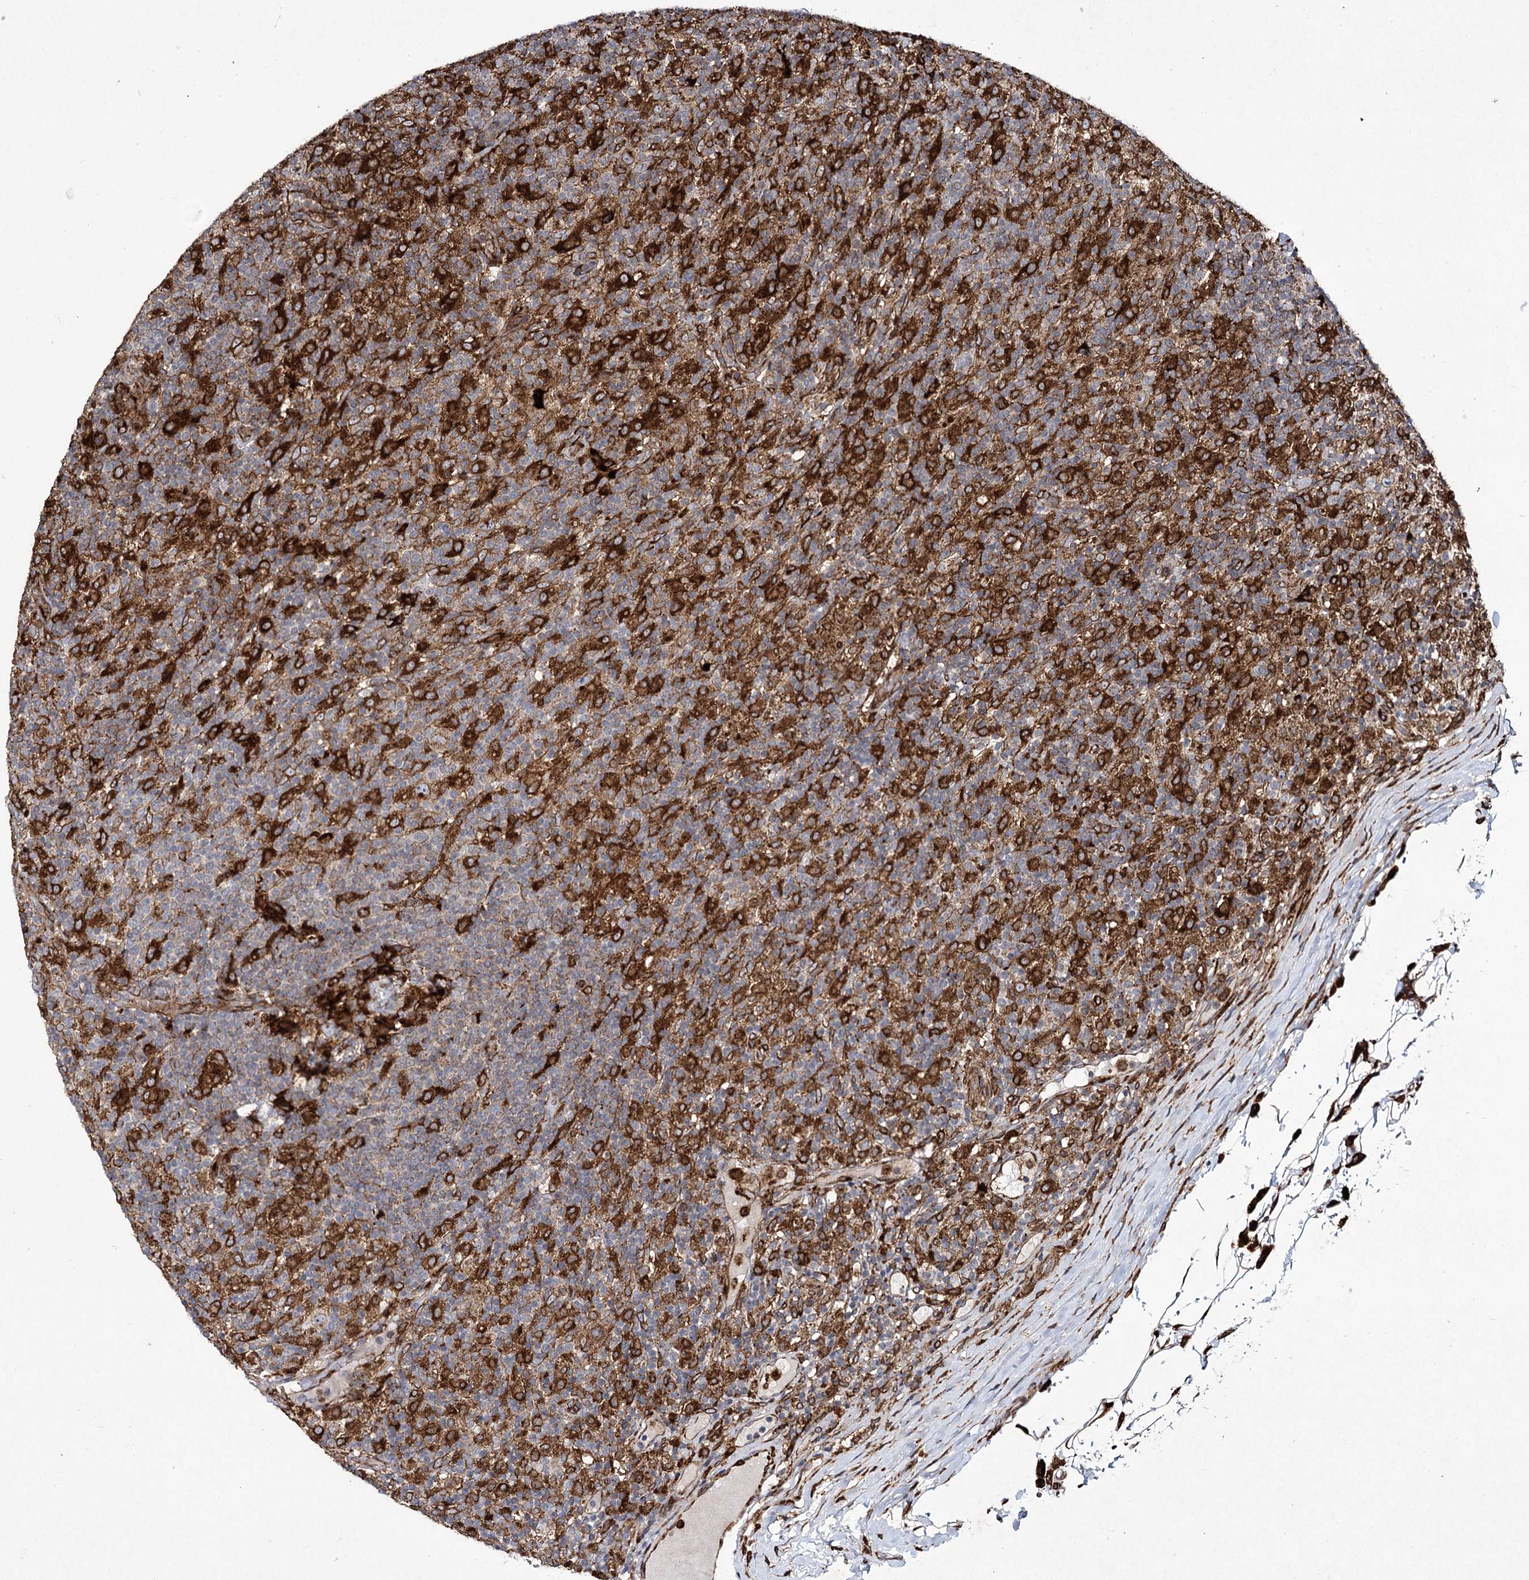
{"staining": {"intensity": "negative", "quantity": "none", "location": "none"}, "tissue": "lymphoma", "cell_type": "Tumor cells", "image_type": "cancer", "snomed": [{"axis": "morphology", "description": "Hodgkin's disease, NOS"}, {"axis": "topography", "description": "Lymph node"}], "caption": "Photomicrograph shows no protein positivity in tumor cells of lymphoma tissue.", "gene": "DCUN1D4", "patient": {"sex": "male", "age": 70}}